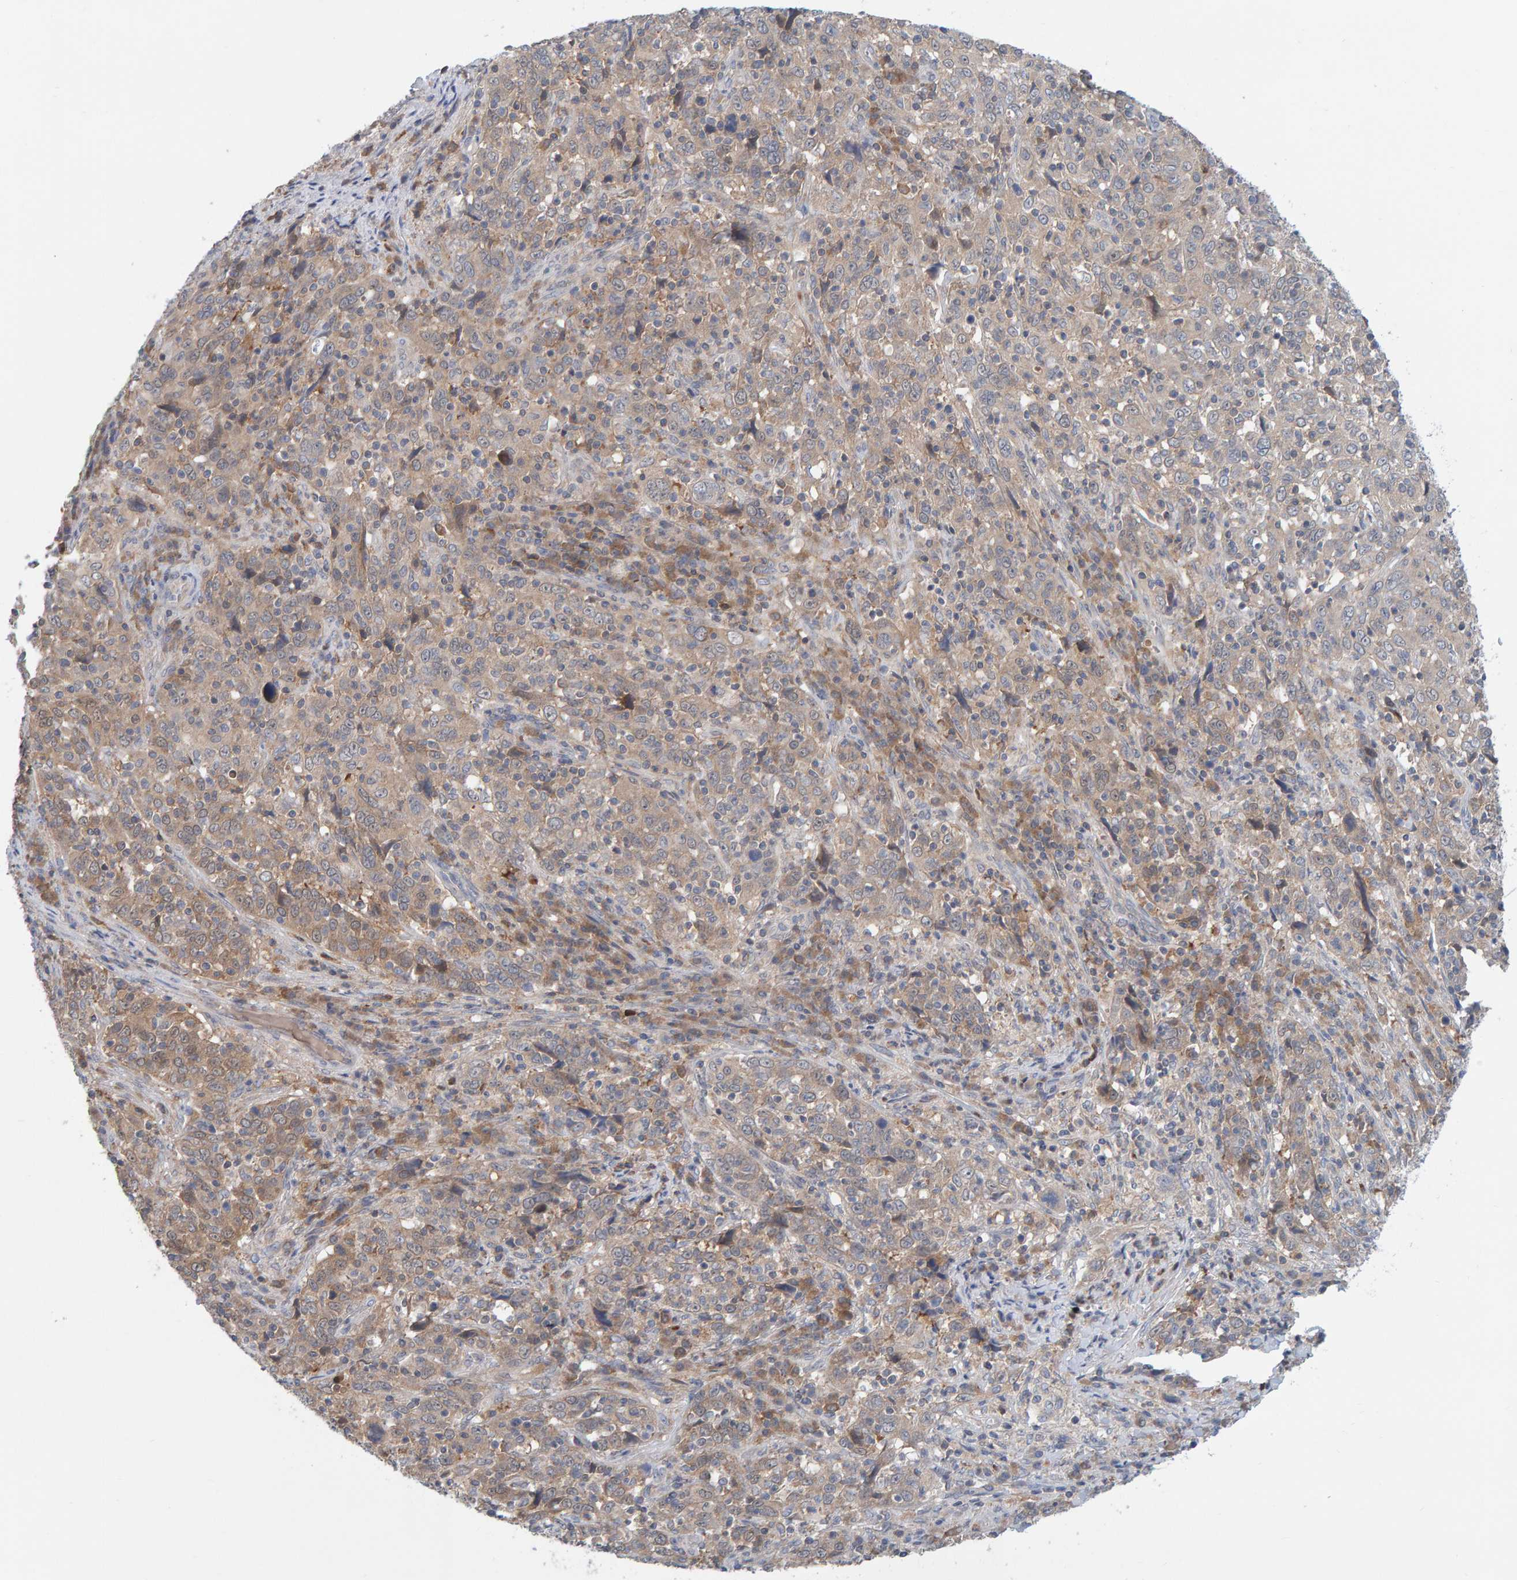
{"staining": {"intensity": "weak", "quantity": ">75%", "location": "cytoplasmic/membranous"}, "tissue": "cervical cancer", "cell_type": "Tumor cells", "image_type": "cancer", "snomed": [{"axis": "morphology", "description": "Squamous cell carcinoma, NOS"}, {"axis": "topography", "description": "Cervix"}], "caption": "IHC of human cervical cancer reveals low levels of weak cytoplasmic/membranous expression in about >75% of tumor cells.", "gene": "TATDN1", "patient": {"sex": "female", "age": 46}}